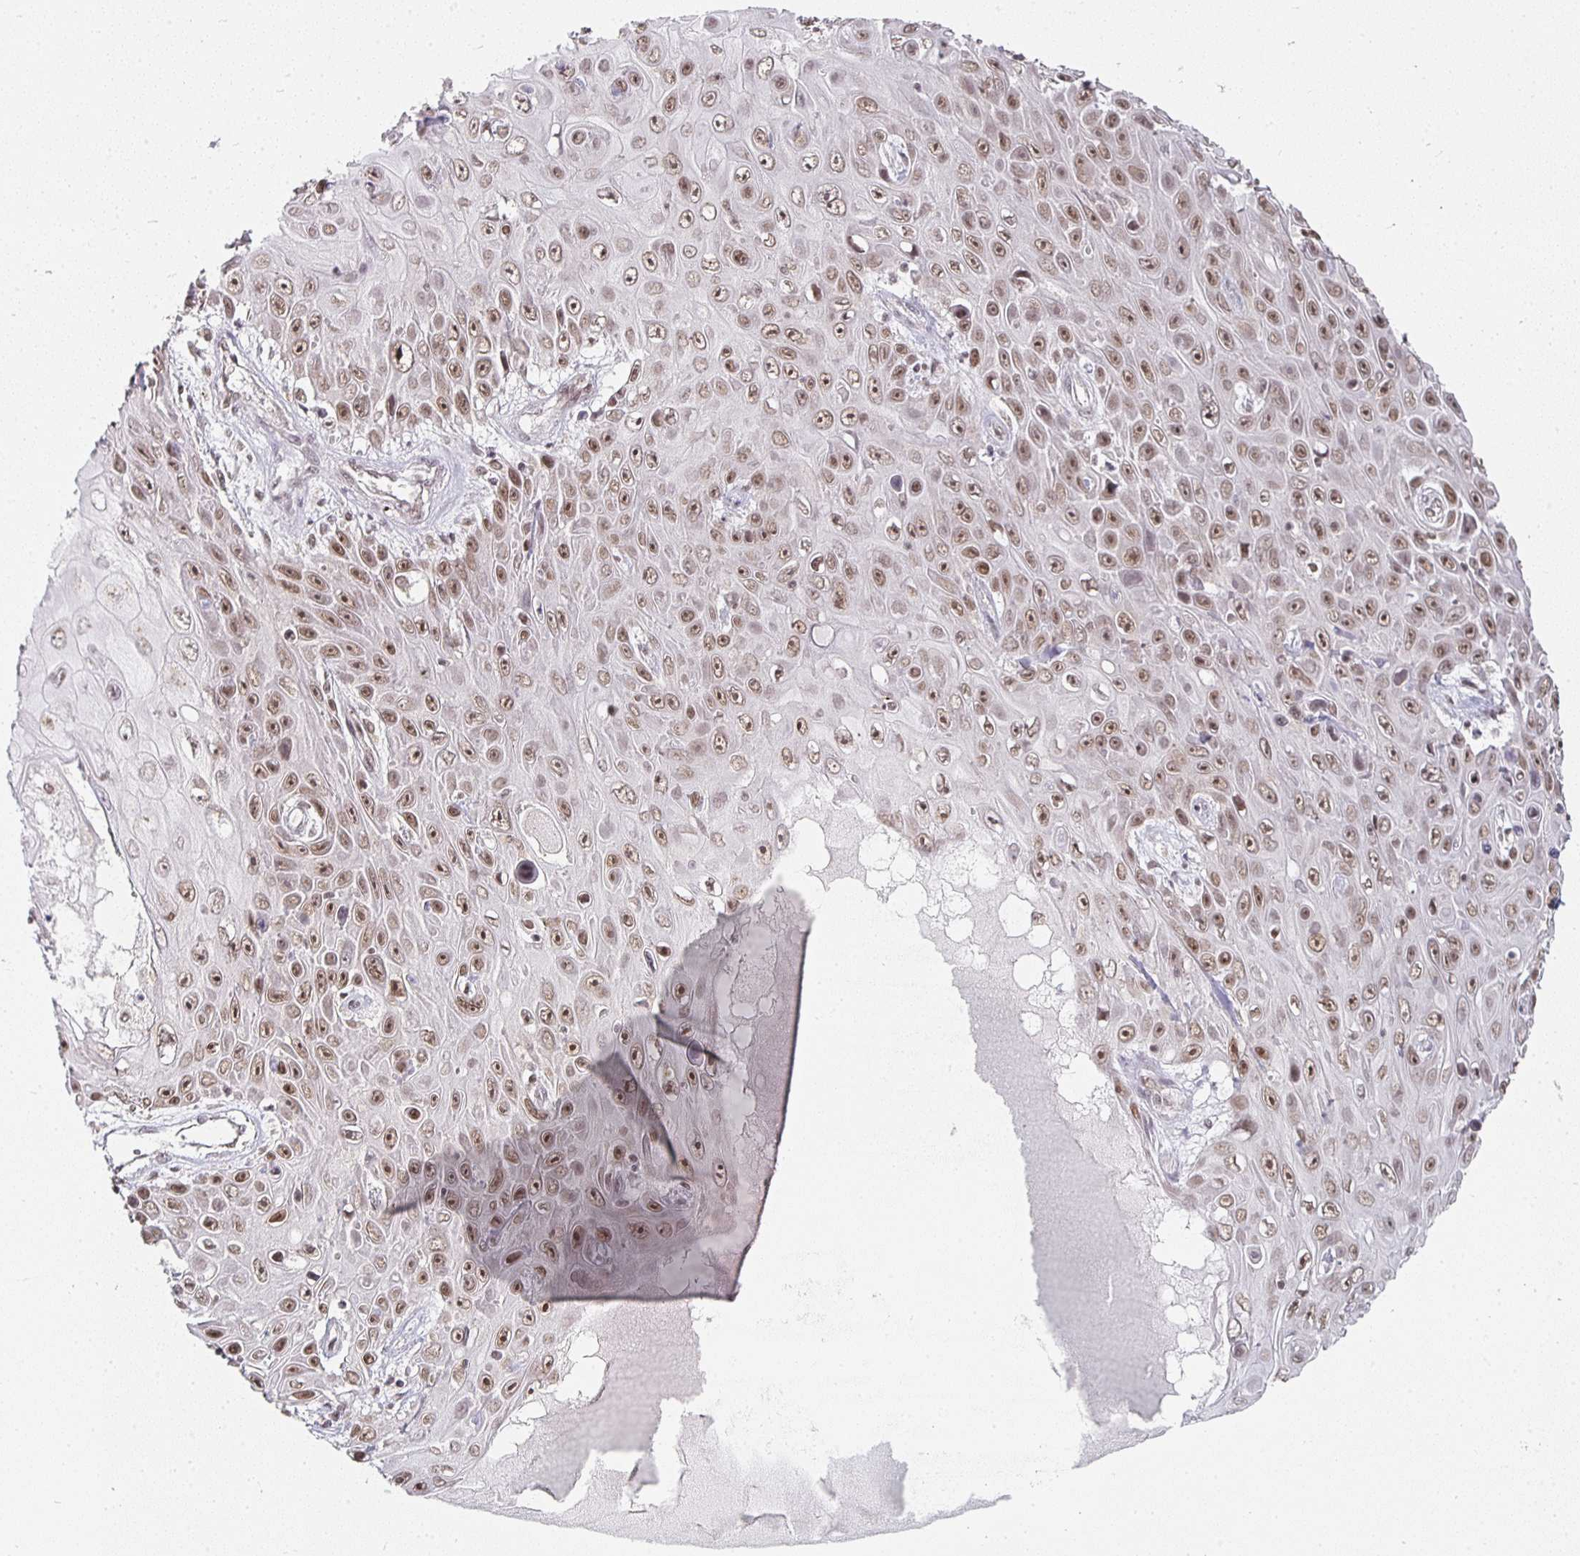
{"staining": {"intensity": "moderate", "quantity": ">75%", "location": "nuclear"}, "tissue": "skin cancer", "cell_type": "Tumor cells", "image_type": "cancer", "snomed": [{"axis": "morphology", "description": "Squamous cell carcinoma, NOS"}, {"axis": "topography", "description": "Skin"}], "caption": "Immunohistochemistry photomicrograph of human skin cancer stained for a protein (brown), which exhibits medium levels of moderate nuclear expression in about >75% of tumor cells.", "gene": "SMARCA2", "patient": {"sex": "male", "age": 82}}